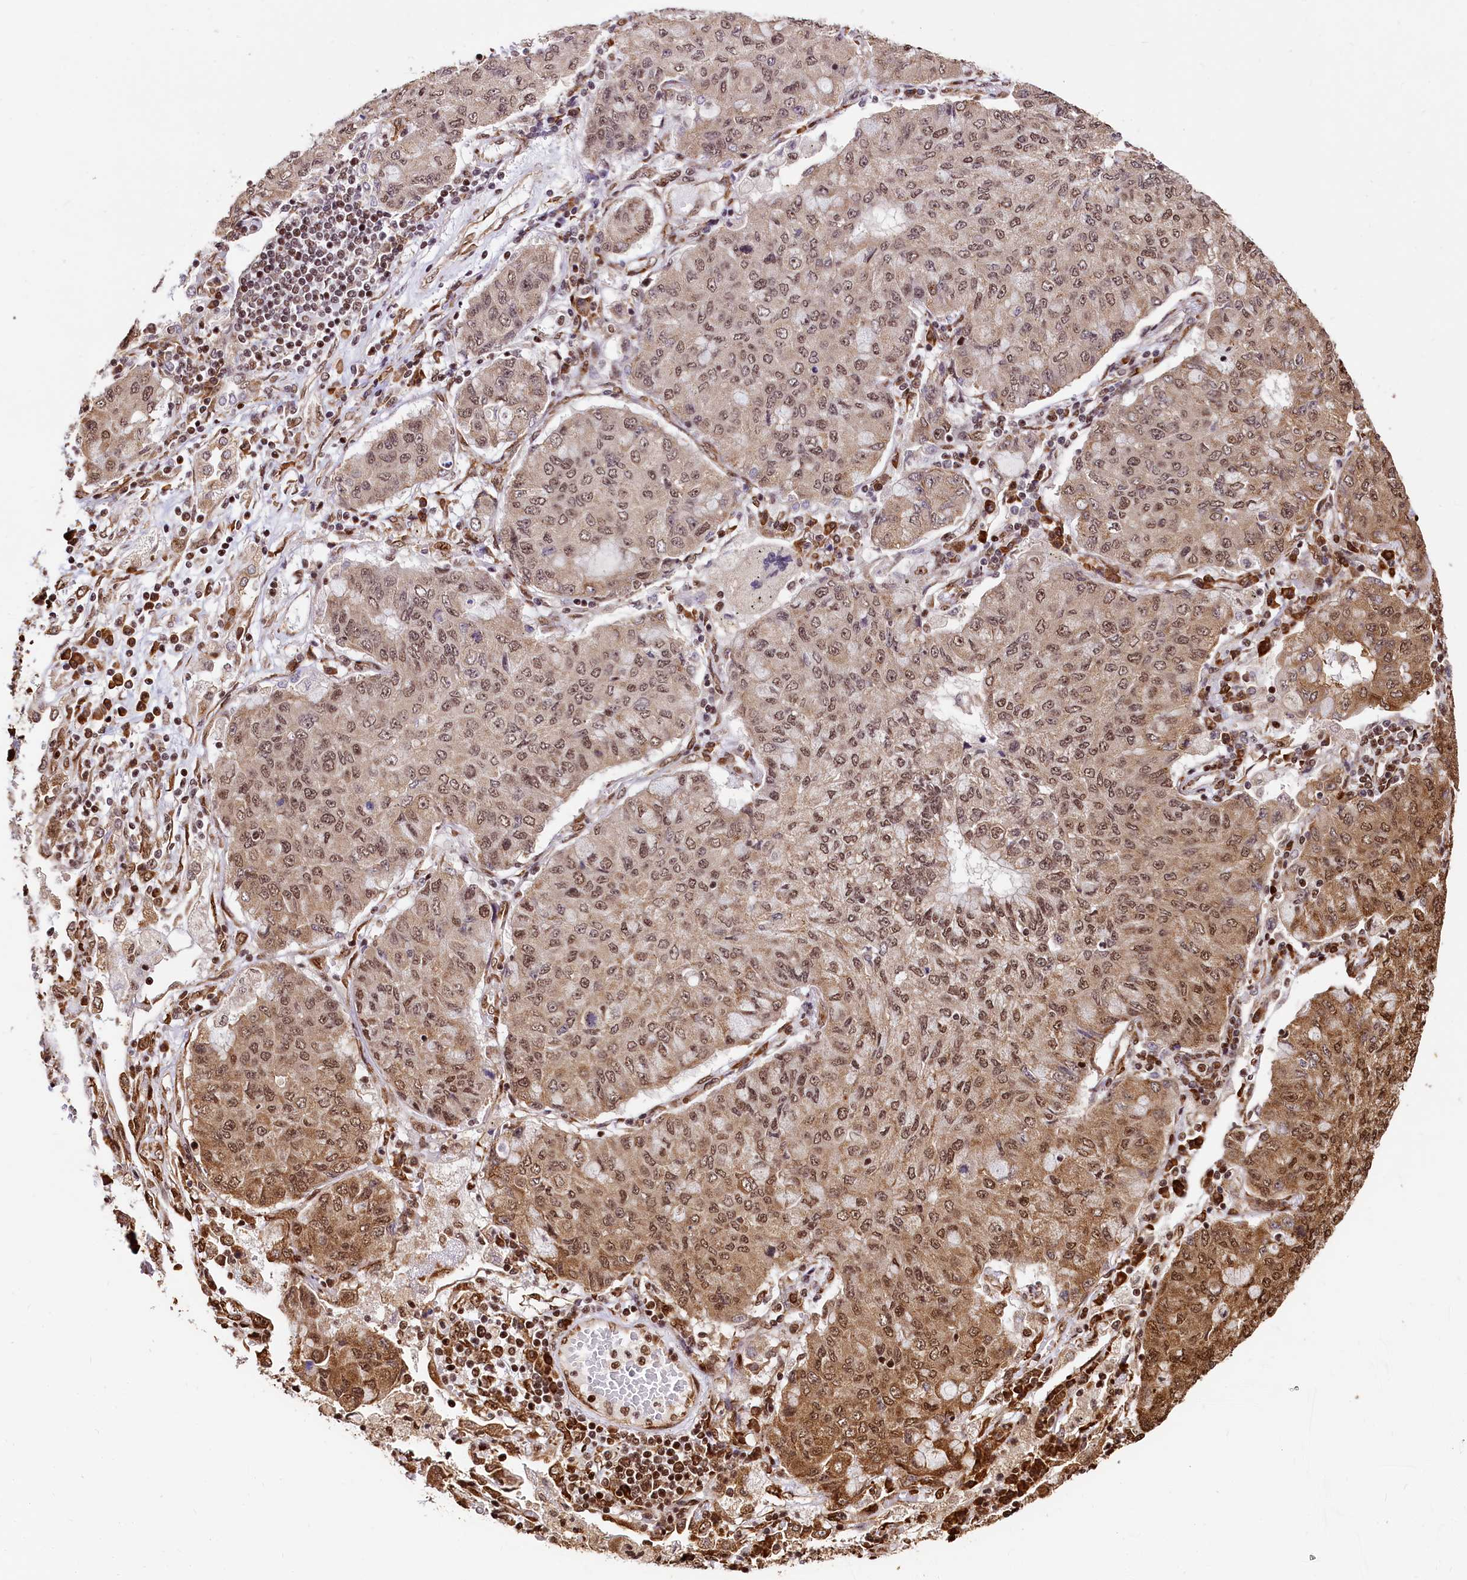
{"staining": {"intensity": "moderate", "quantity": ">75%", "location": "cytoplasmic/membranous,nuclear"}, "tissue": "lung cancer", "cell_type": "Tumor cells", "image_type": "cancer", "snomed": [{"axis": "morphology", "description": "Squamous cell carcinoma, NOS"}, {"axis": "topography", "description": "Lung"}], "caption": "This is an image of immunohistochemistry staining of lung squamous cell carcinoma, which shows moderate staining in the cytoplasmic/membranous and nuclear of tumor cells.", "gene": "PDS5B", "patient": {"sex": "male", "age": 74}}